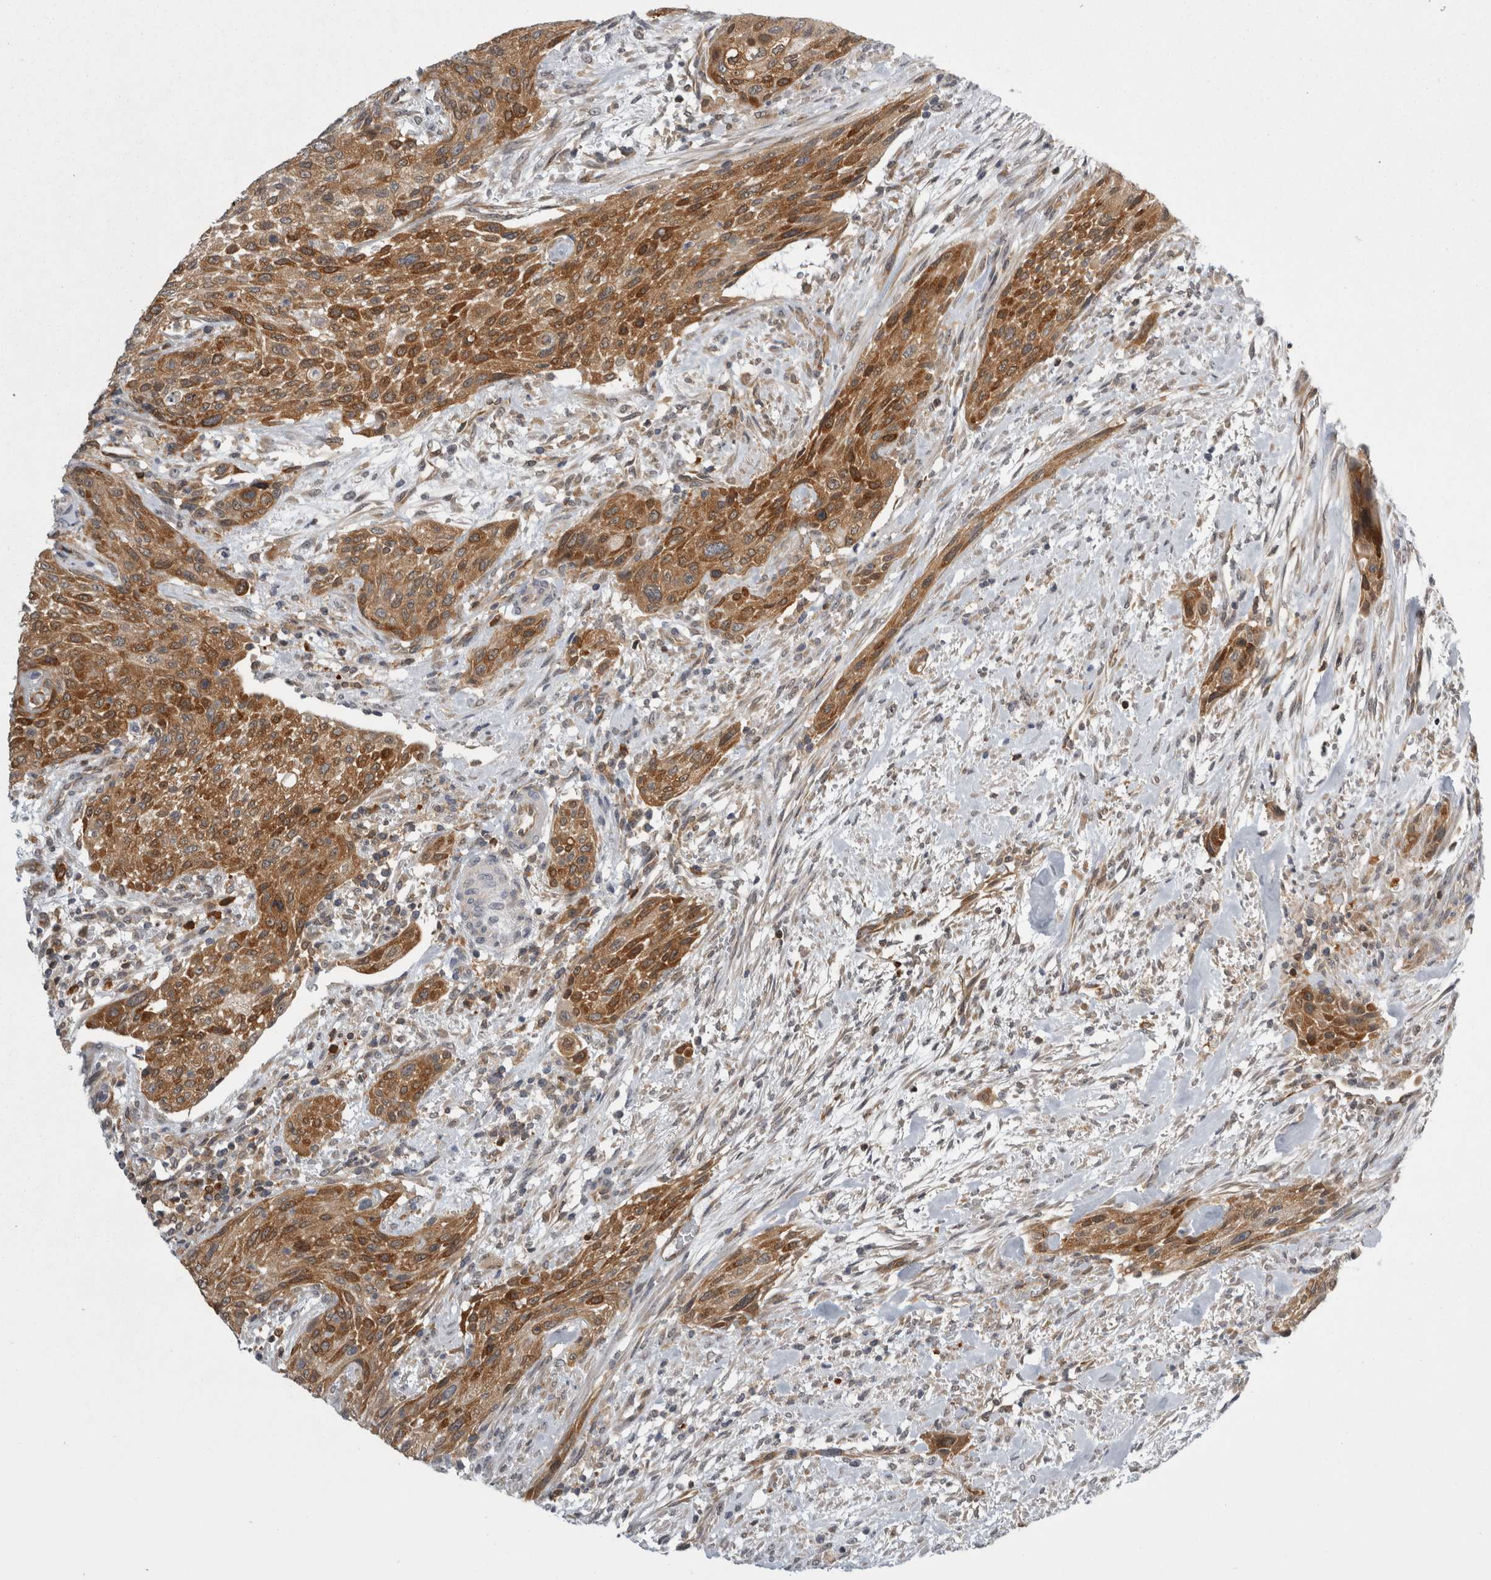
{"staining": {"intensity": "strong", "quantity": ">75%", "location": "cytoplasmic/membranous"}, "tissue": "urothelial cancer", "cell_type": "Tumor cells", "image_type": "cancer", "snomed": [{"axis": "morphology", "description": "Urothelial carcinoma, Low grade"}, {"axis": "morphology", "description": "Urothelial carcinoma, High grade"}, {"axis": "topography", "description": "Urinary bladder"}], "caption": "This histopathology image shows immunohistochemistry staining of human low-grade urothelial carcinoma, with high strong cytoplasmic/membranous staining in about >75% of tumor cells.", "gene": "CACYBP", "patient": {"sex": "male", "age": 35}}